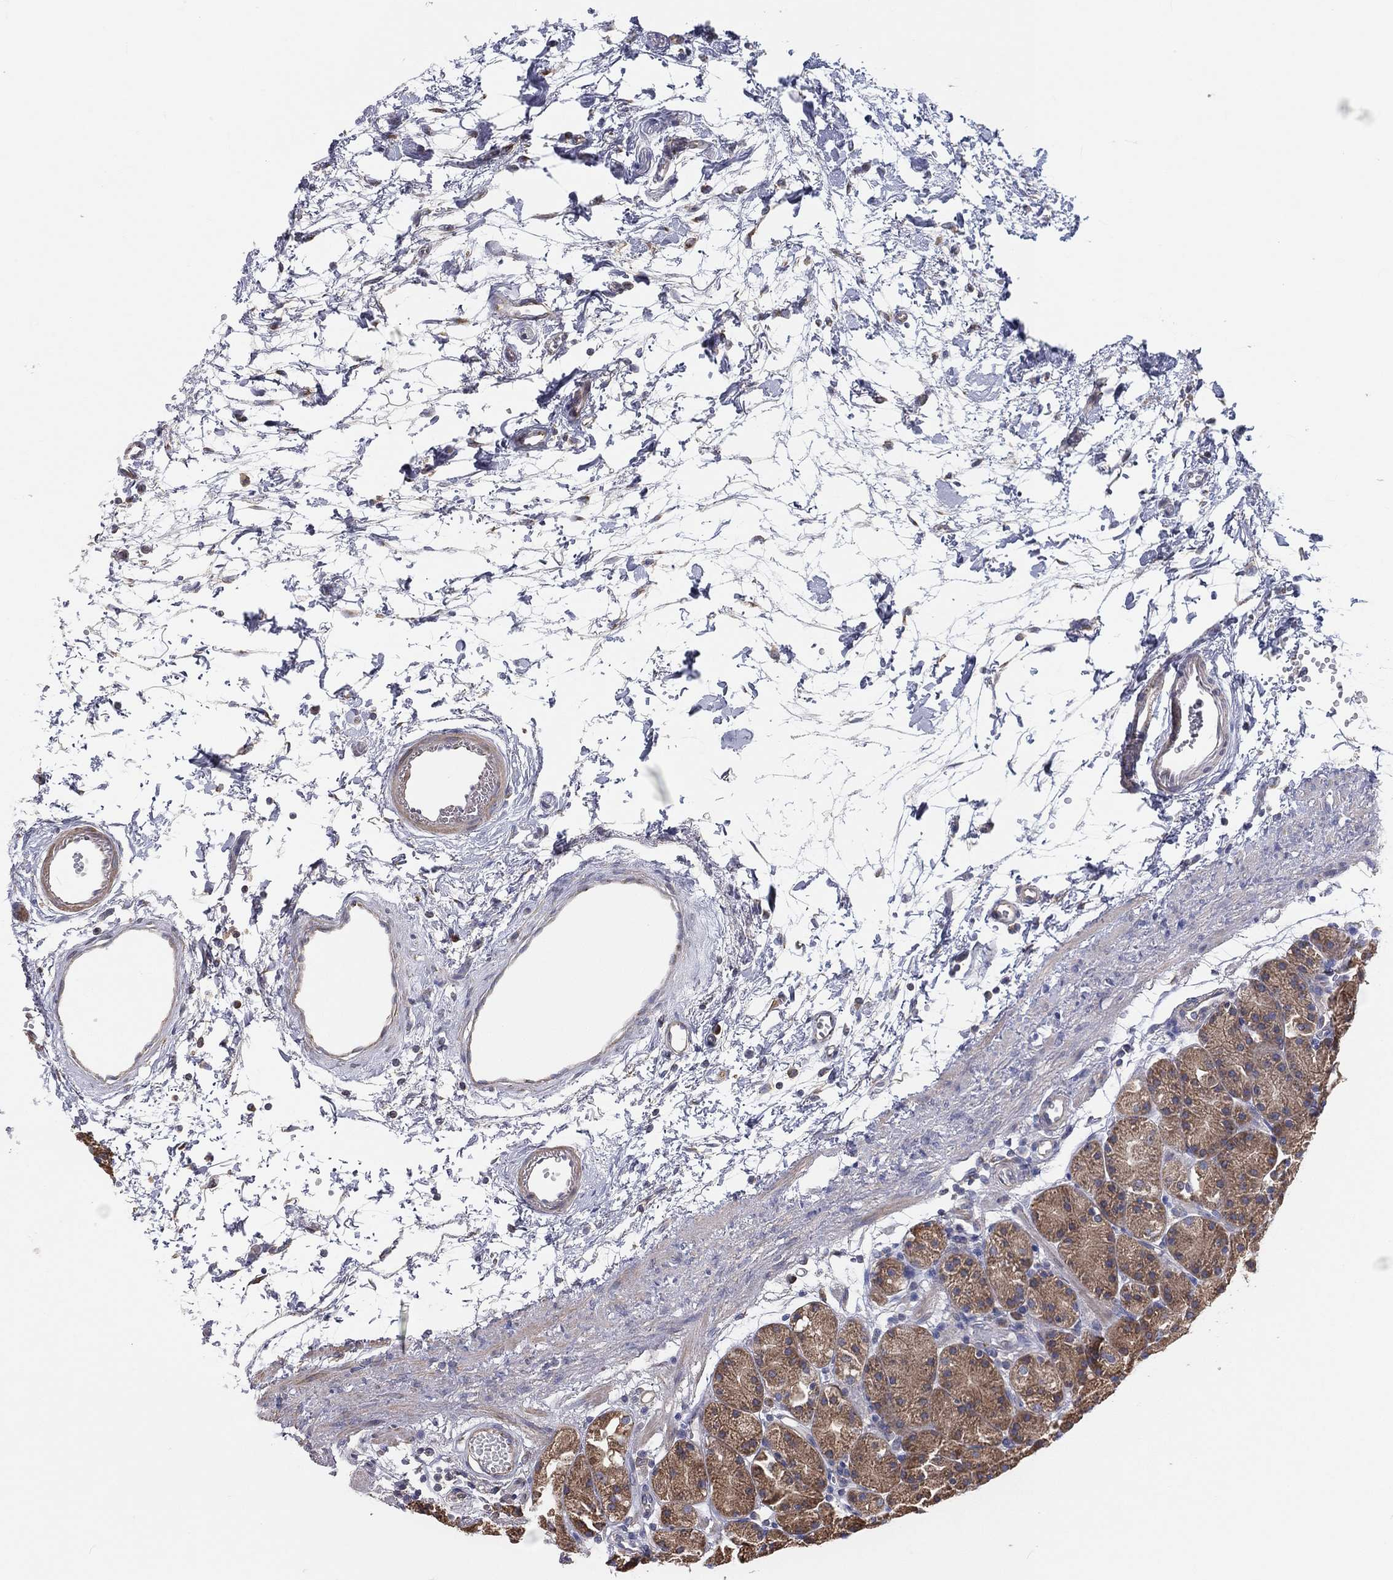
{"staining": {"intensity": "moderate", "quantity": "25%-75%", "location": "cytoplasmic/membranous"}, "tissue": "stomach", "cell_type": "Glandular cells", "image_type": "normal", "snomed": [{"axis": "morphology", "description": "Normal tissue, NOS"}, {"axis": "morphology", "description": "Adenocarcinoma, NOS"}, {"axis": "topography", "description": "Stomach"}], "caption": "The micrograph reveals immunohistochemical staining of unremarkable stomach. There is moderate cytoplasmic/membranous expression is present in approximately 25%-75% of glandular cells. The protein of interest is shown in brown color, while the nuclei are stained blue.", "gene": "EIF2B5", "patient": {"sex": "female", "age": 81}}